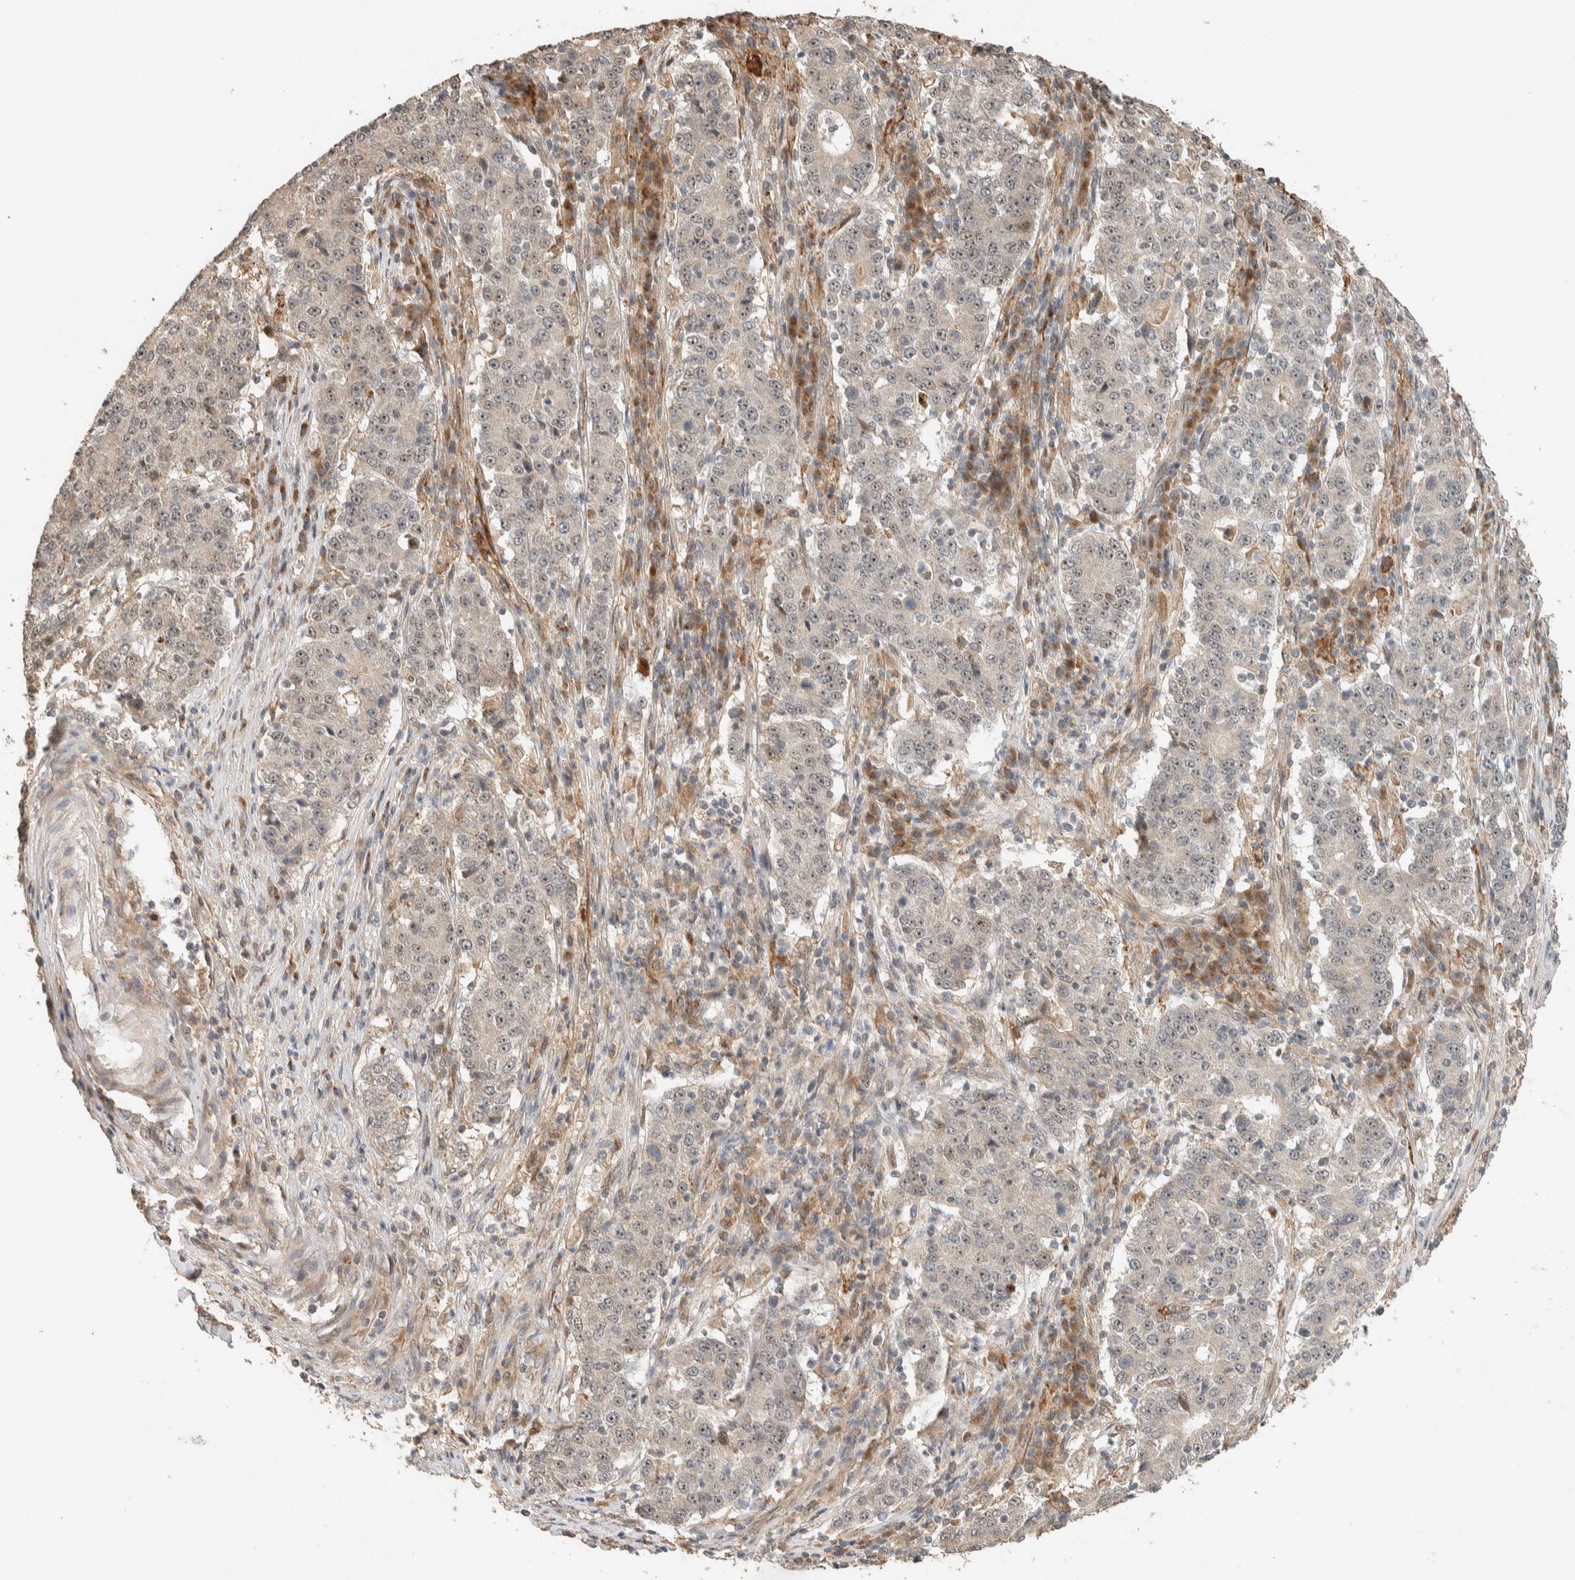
{"staining": {"intensity": "weak", "quantity": "<25%", "location": "nuclear"}, "tissue": "stomach cancer", "cell_type": "Tumor cells", "image_type": "cancer", "snomed": [{"axis": "morphology", "description": "Adenocarcinoma, NOS"}, {"axis": "topography", "description": "Stomach"}], "caption": "Immunohistochemistry photomicrograph of neoplastic tissue: stomach cancer (adenocarcinoma) stained with DAB demonstrates no significant protein staining in tumor cells. The staining is performed using DAB brown chromogen with nuclei counter-stained in using hematoxylin.", "gene": "ZBTB2", "patient": {"sex": "male", "age": 59}}